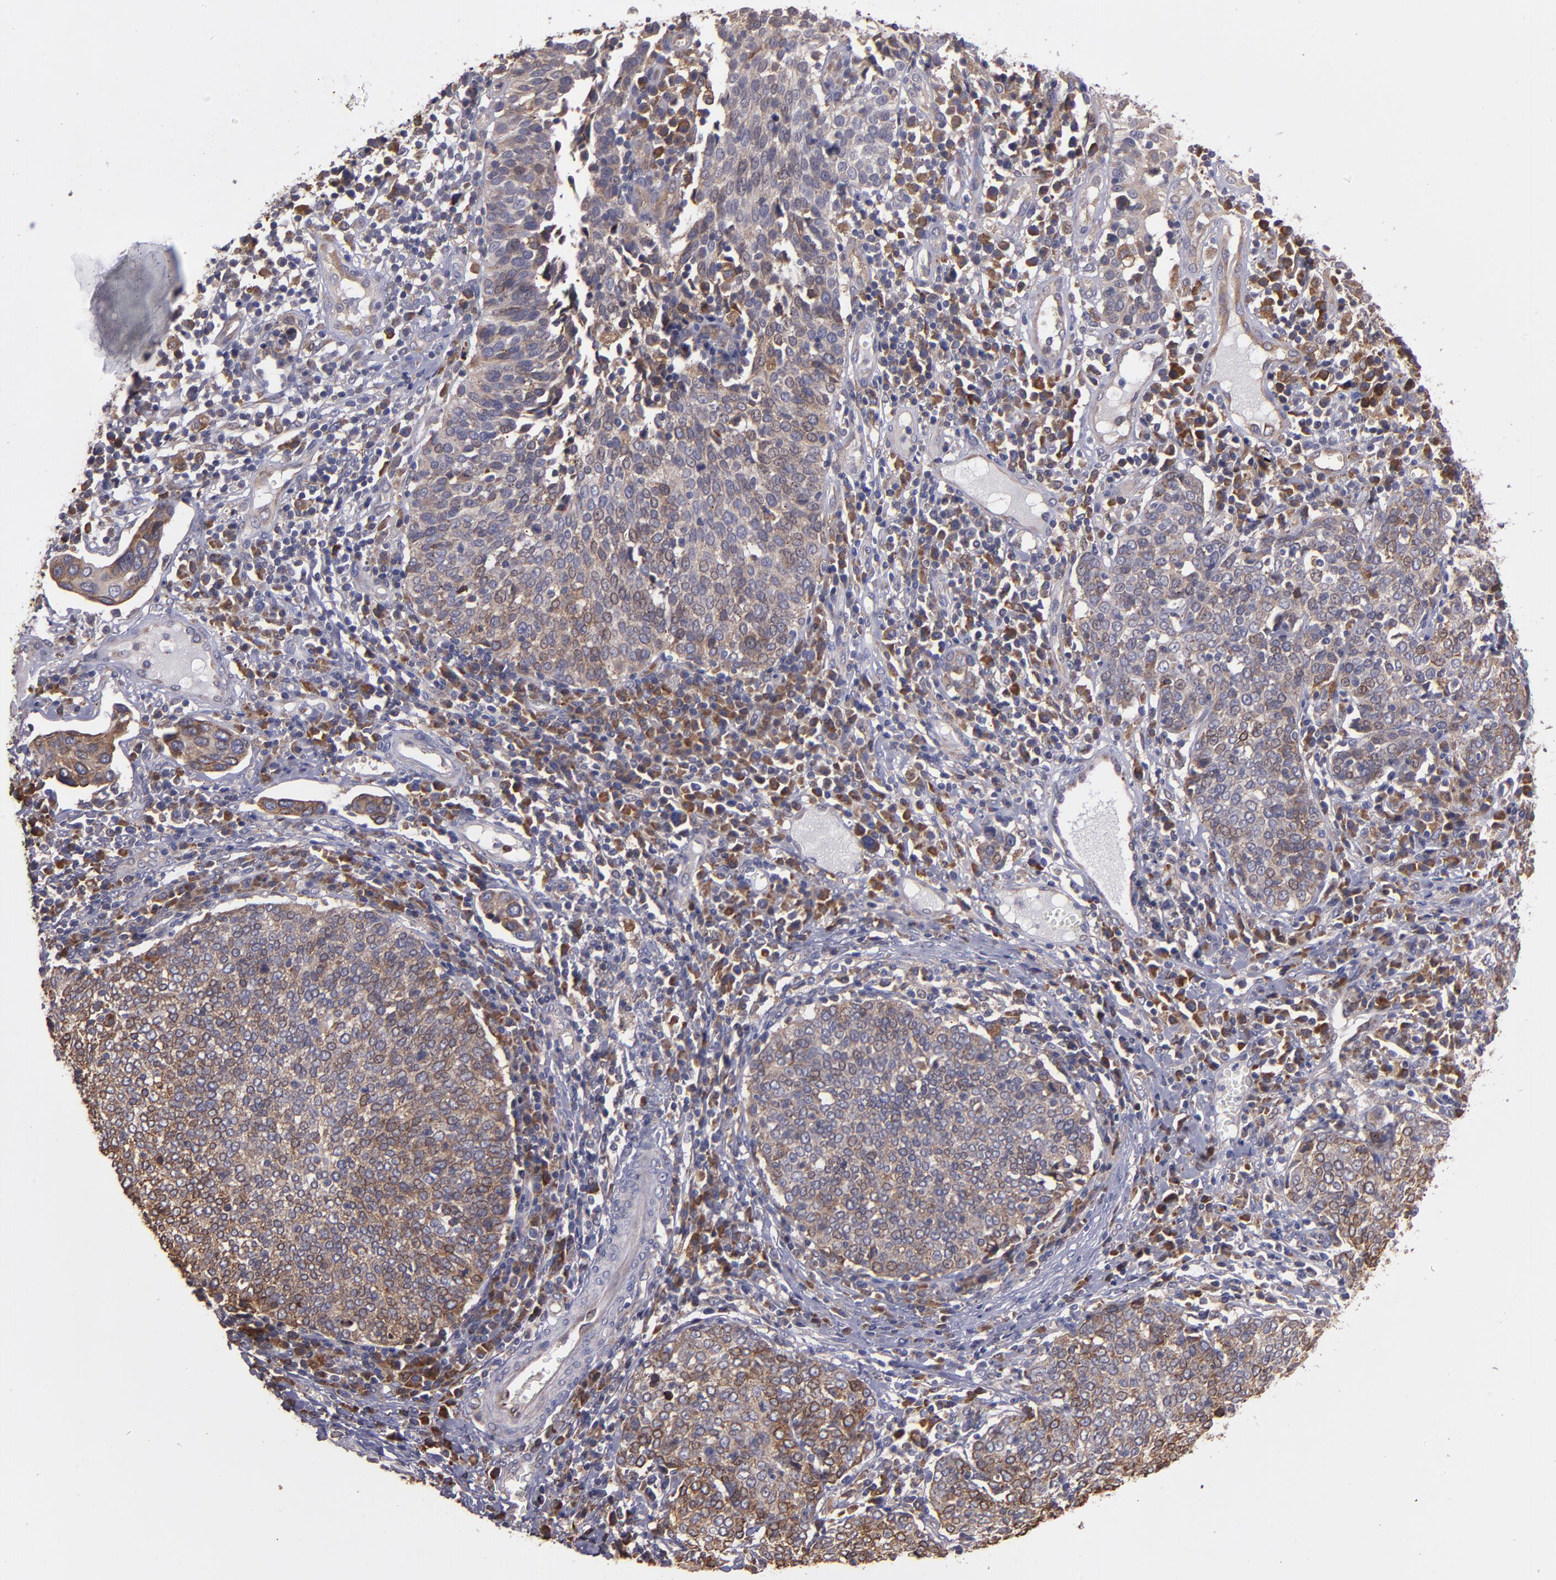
{"staining": {"intensity": "weak", "quantity": ">75%", "location": "cytoplasmic/membranous"}, "tissue": "cervical cancer", "cell_type": "Tumor cells", "image_type": "cancer", "snomed": [{"axis": "morphology", "description": "Squamous cell carcinoma, NOS"}, {"axis": "topography", "description": "Cervix"}], "caption": "Immunohistochemical staining of squamous cell carcinoma (cervical) displays weak cytoplasmic/membranous protein positivity in approximately >75% of tumor cells. (brown staining indicates protein expression, while blue staining denotes nuclei).", "gene": "IFIH1", "patient": {"sex": "female", "age": 40}}